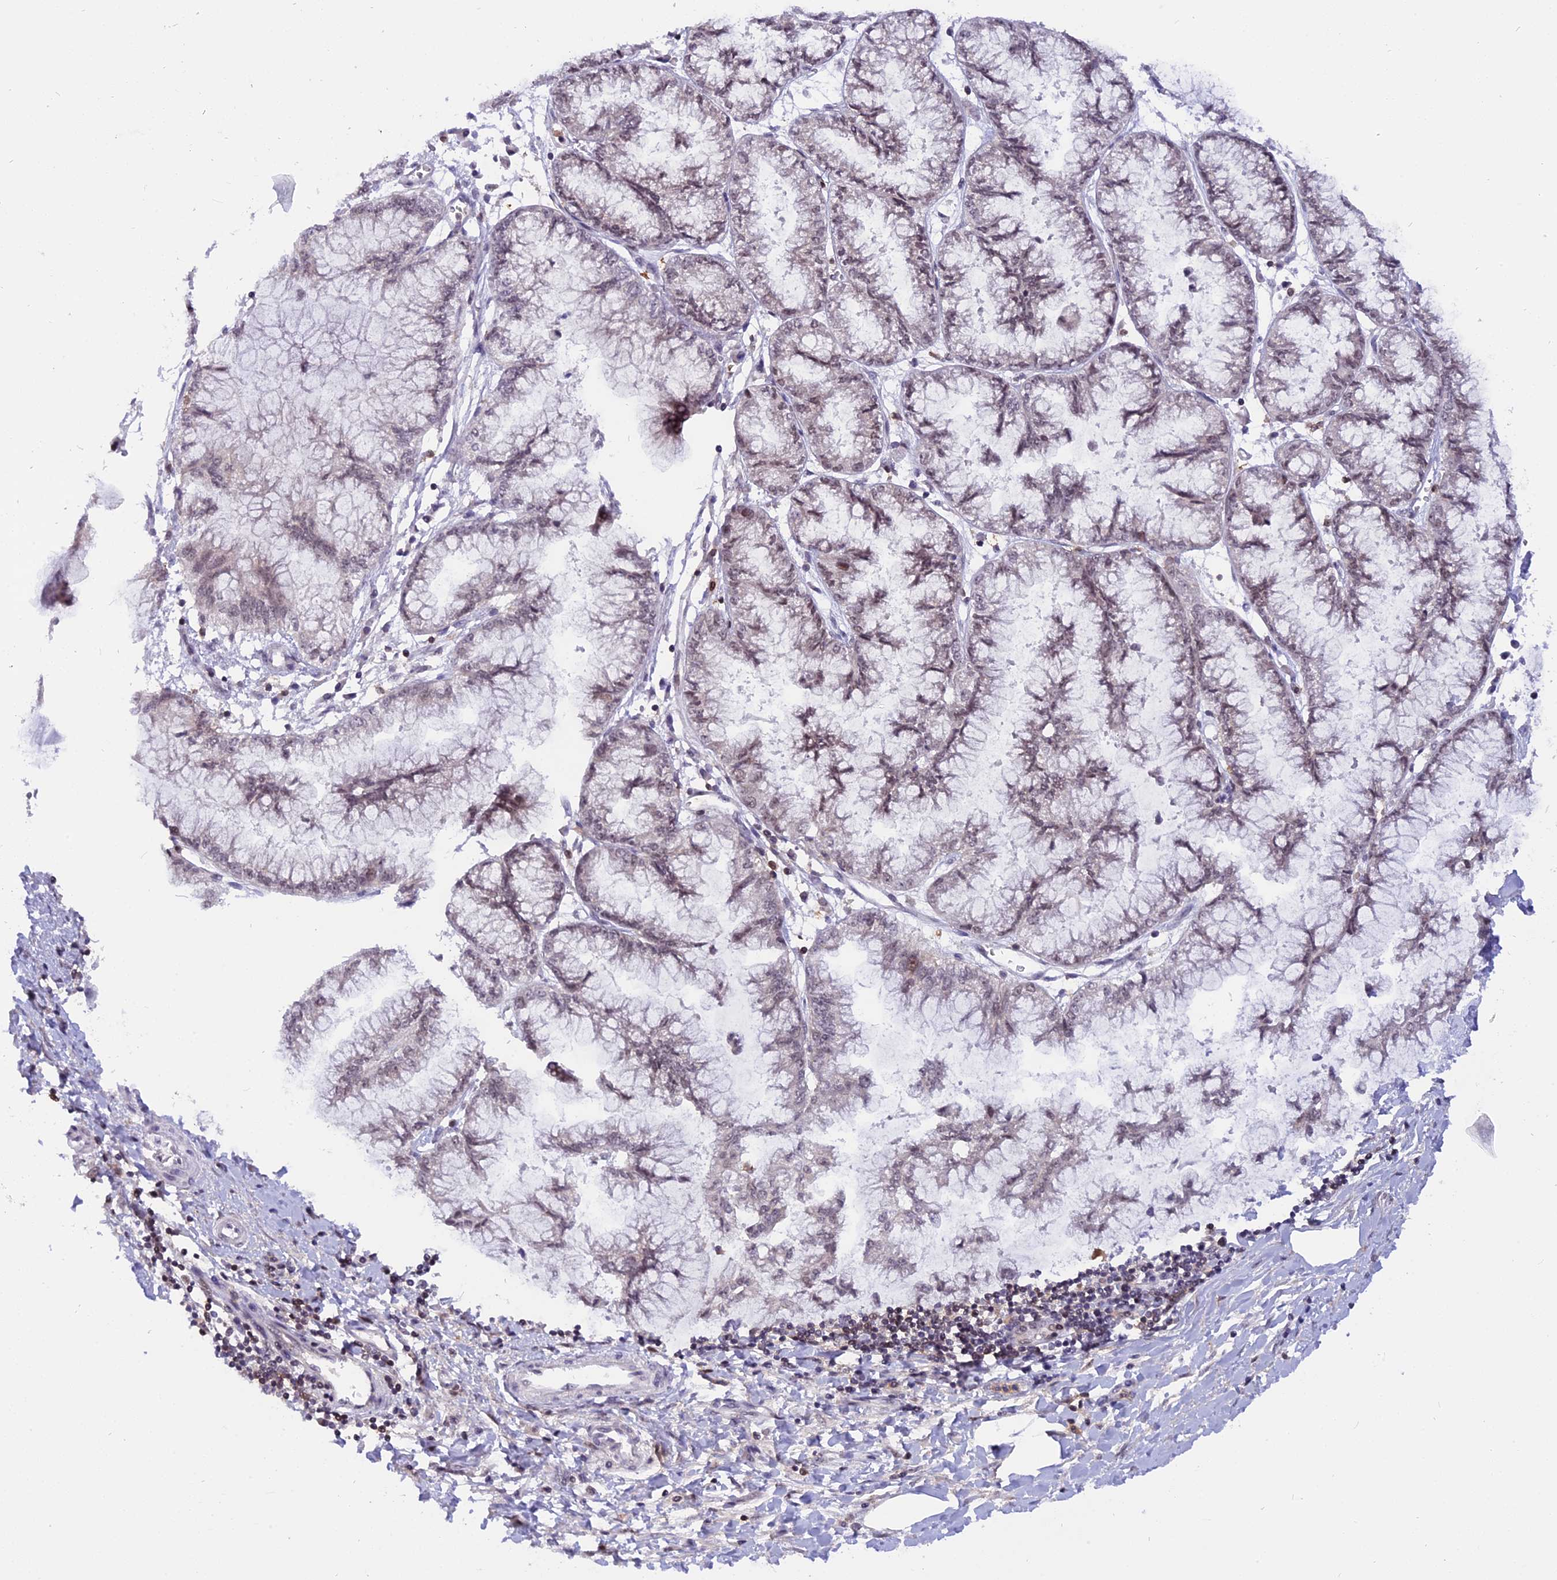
{"staining": {"intensity": "weak", "quantity": "25%-75%", "location": "nuclear"}, "tissue": "pancreatic cancer", "cell_type": "Tumor cells", "image_type": "cancer", "snomed": [{"axis": "morphology", "description": "Adenocarcinoma, NOS"}, {"axis": "topography", "description": "Pancreas"}], "caption": "An image of pancreatic adenocarcinoma stained for a protein displays weak nuclear brown staining in tumor cells.", "gene": "TADA3", "patient": {"sex": "male", "age": 73}}